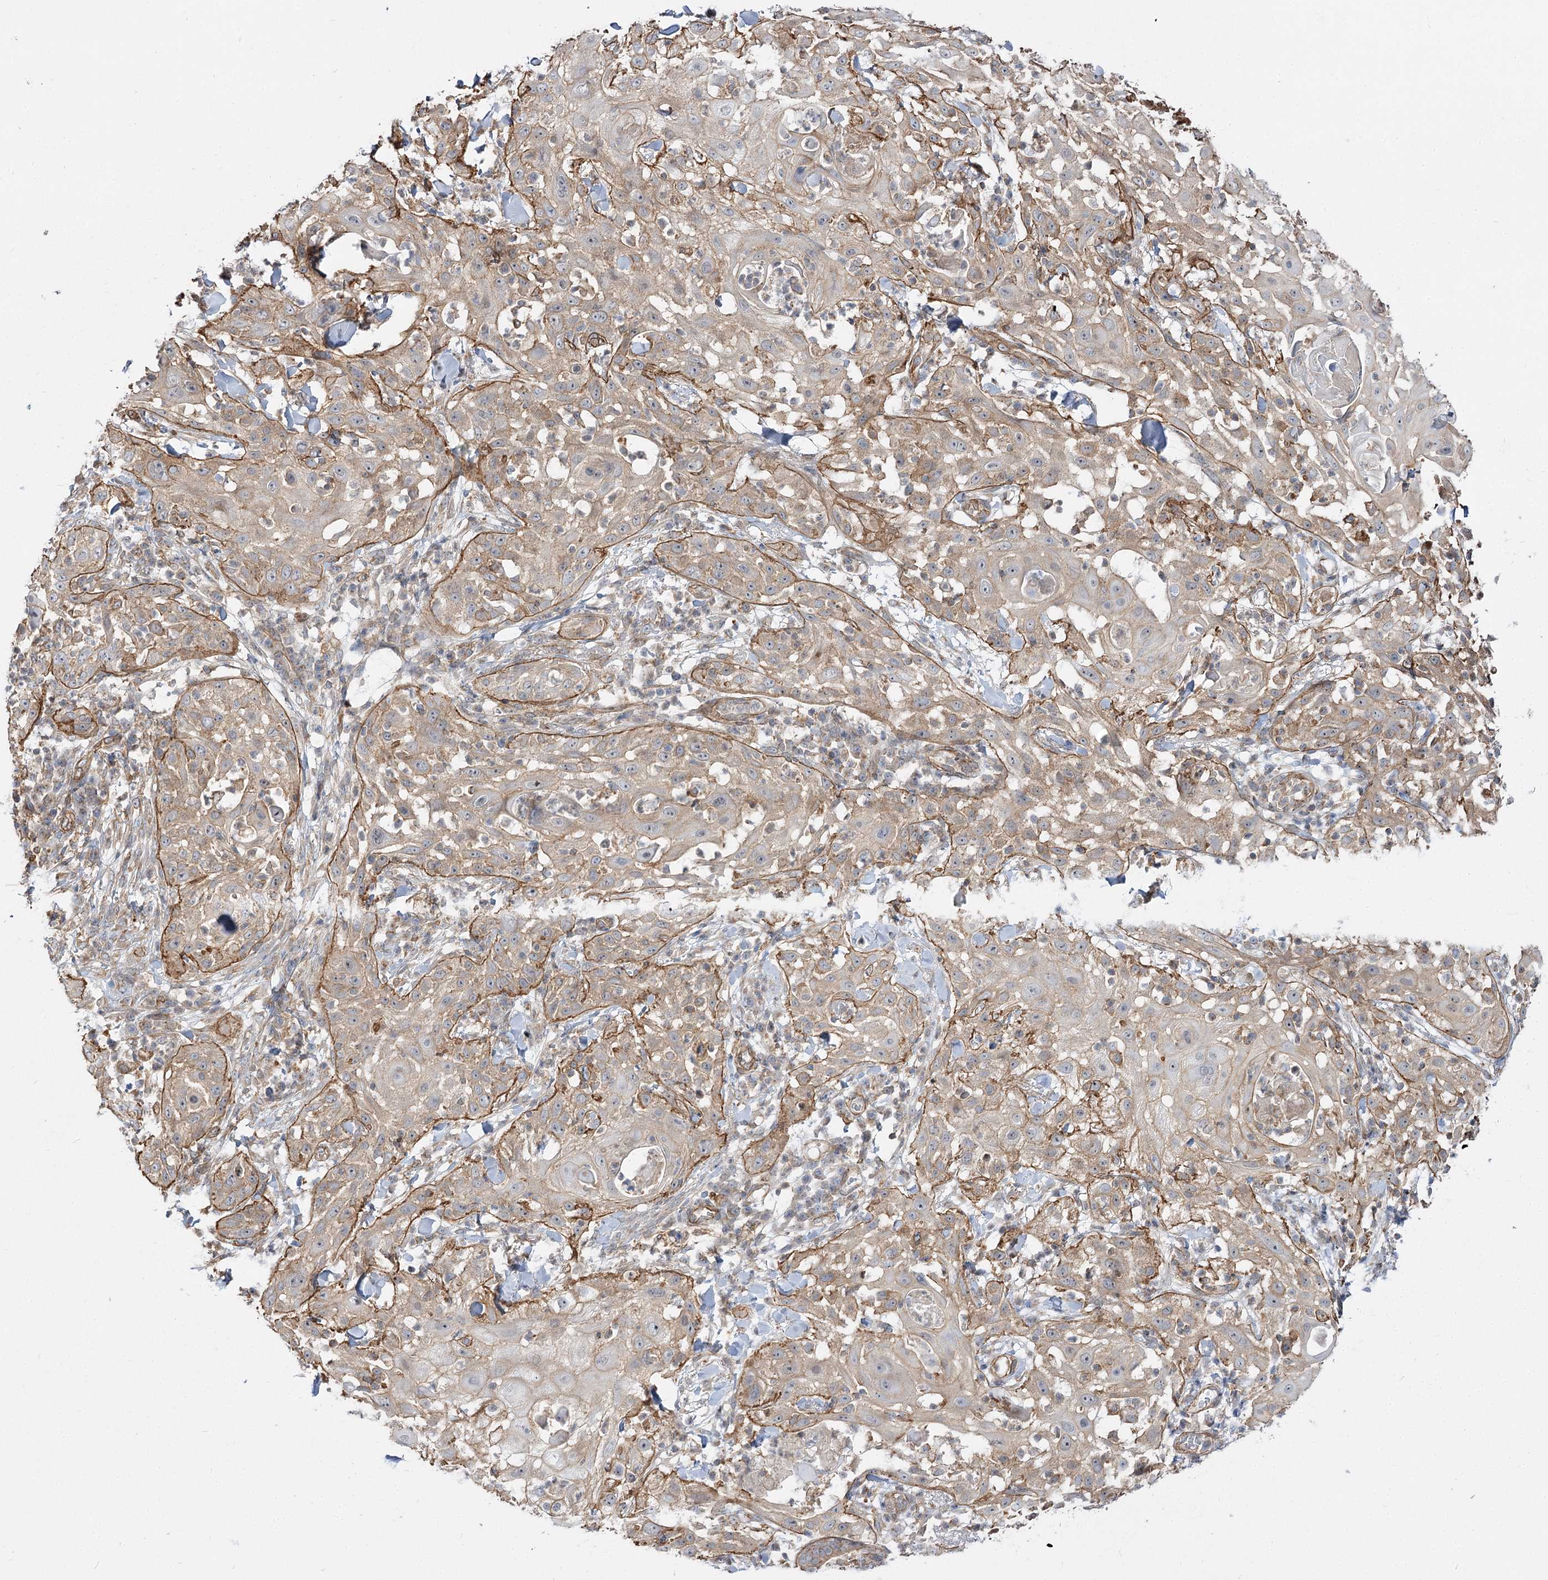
{"staining": {"intensity": "moderate", "quantity": ">75%", "location": "cytoplasmic/membranous"}, "tissue": "skin cancer", "cell_type": "Tumor cells", "image_type": "cancer", "snomed": [{"axis": "morphology", "description": "Squamous cell carcinoma, NOS"}, {"axis": "topography", "description": "Skin"}], "caption": "High-power microscopy captured an IHC image of skin cancer, revealing moderate cytoplasmic/membranous staining in about >75% of tumor cells.", "gene": "SH3BP5L", "patient": {"sex": "female", "age": 44}}